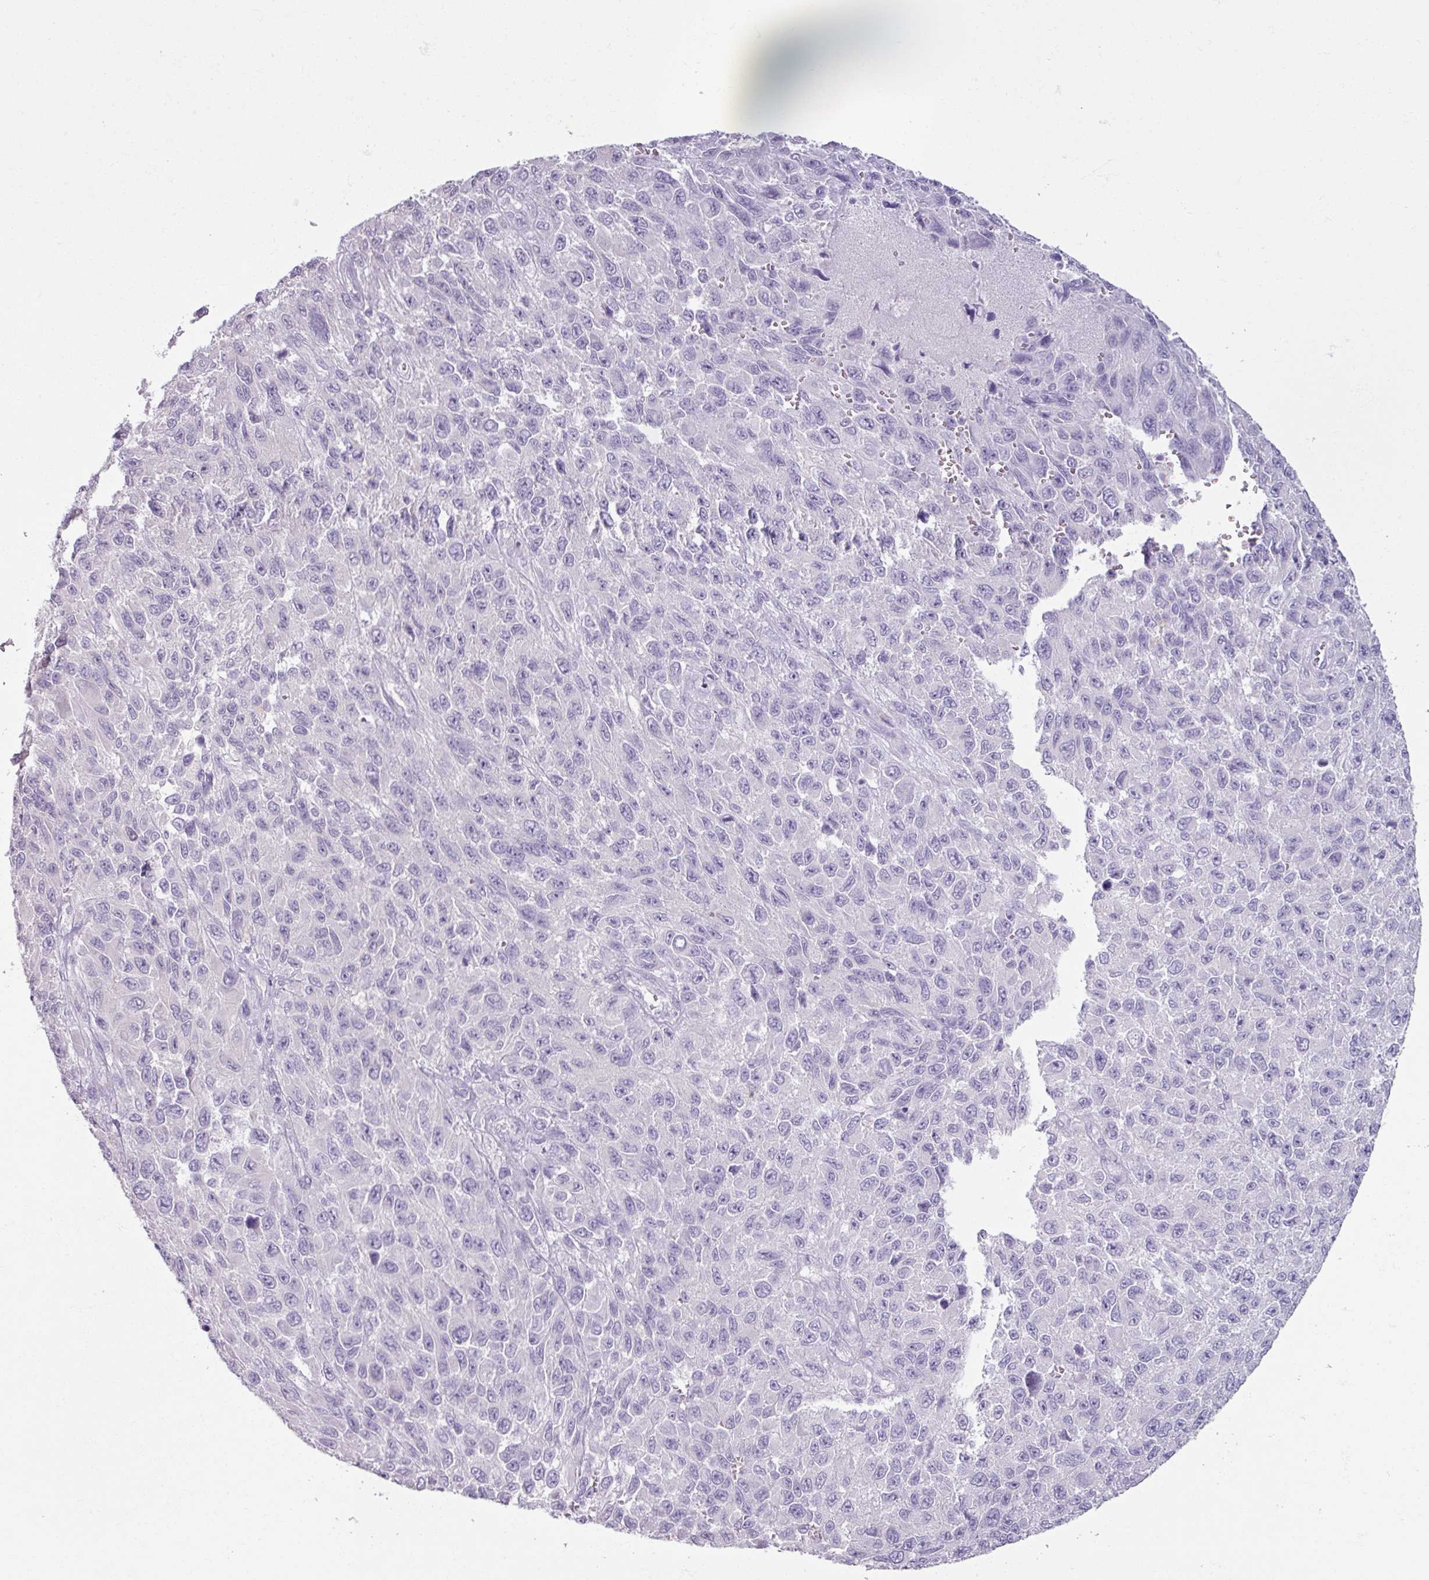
{"staining": {"intensity": "negative", "quantity": "none", "location": "none"}, "tissue": "melanoma", "cell_type": "Tumor cells", "image_type": "cancer", "snomed": [{"axis": "morphology", "description": "Normal tissue, NOS"}, {"axis": "morphology", "description": "Malignant melanoma, NOS"}, {"axis": "topography", "description": "Skin"}], "caption": "The IHC histopathology image has no significant expression in tumor cells of malignant melanoma tissue. Nuclei are stained in blue.", "gene": "SLC27A5", "patient": {"sex": "female", "age": 96}}